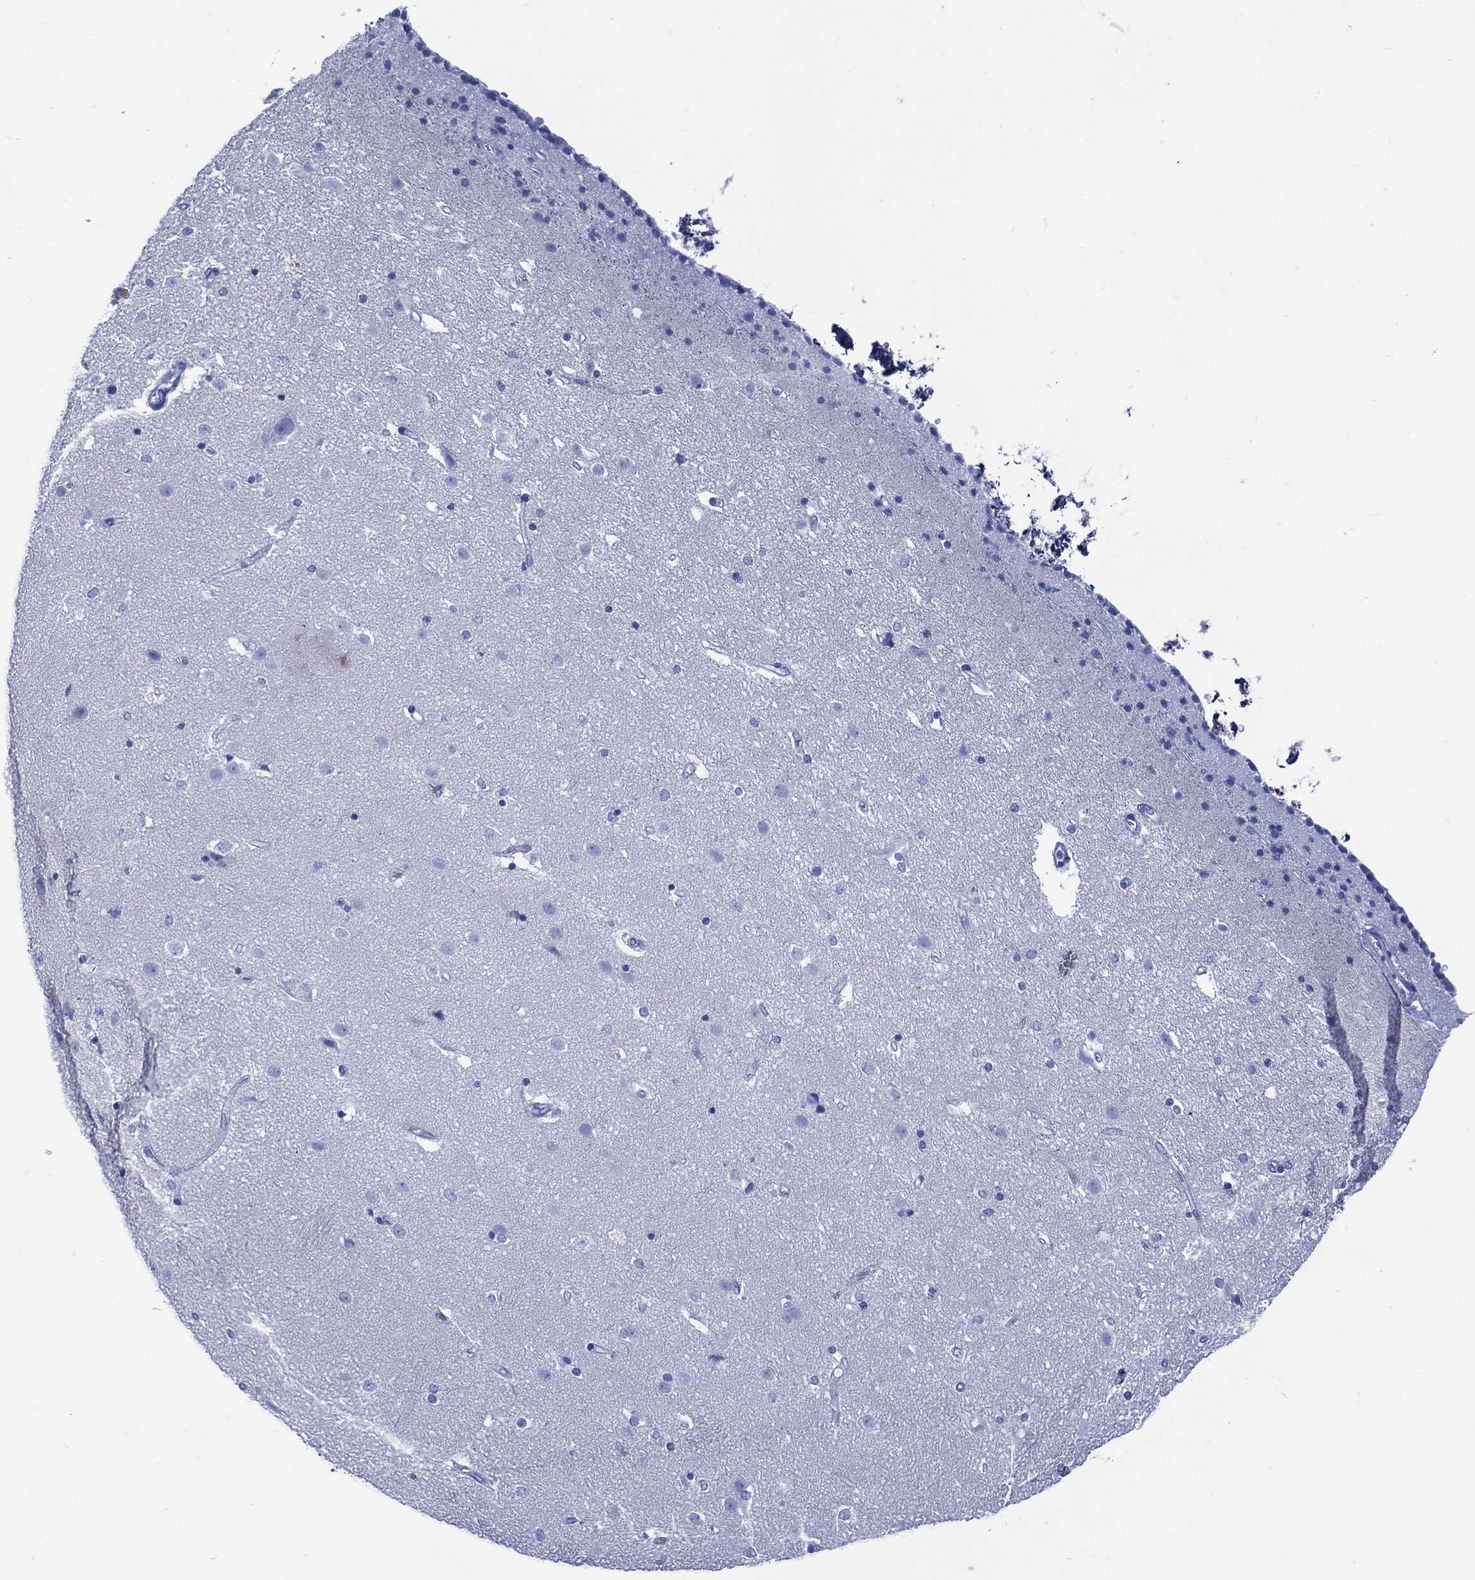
{"staining": {"intensity": "negative", "quantity": "none", "location": "none"}, "tissue": "caudate", "cell_type": "Glial cells", "image_type": "normal", "snomed": [{"axis": "morphology", "description": "Normal tissue, NOS"}, {"axis": "topography", "description": "Lateral ventricle wall"}], "caption": "DAB immunohistochemical staining of normal human caudate displays no significant staining in glial cells.", "gene": "SHCBP1L", "patient": {"sex": "female", "age": 71}}